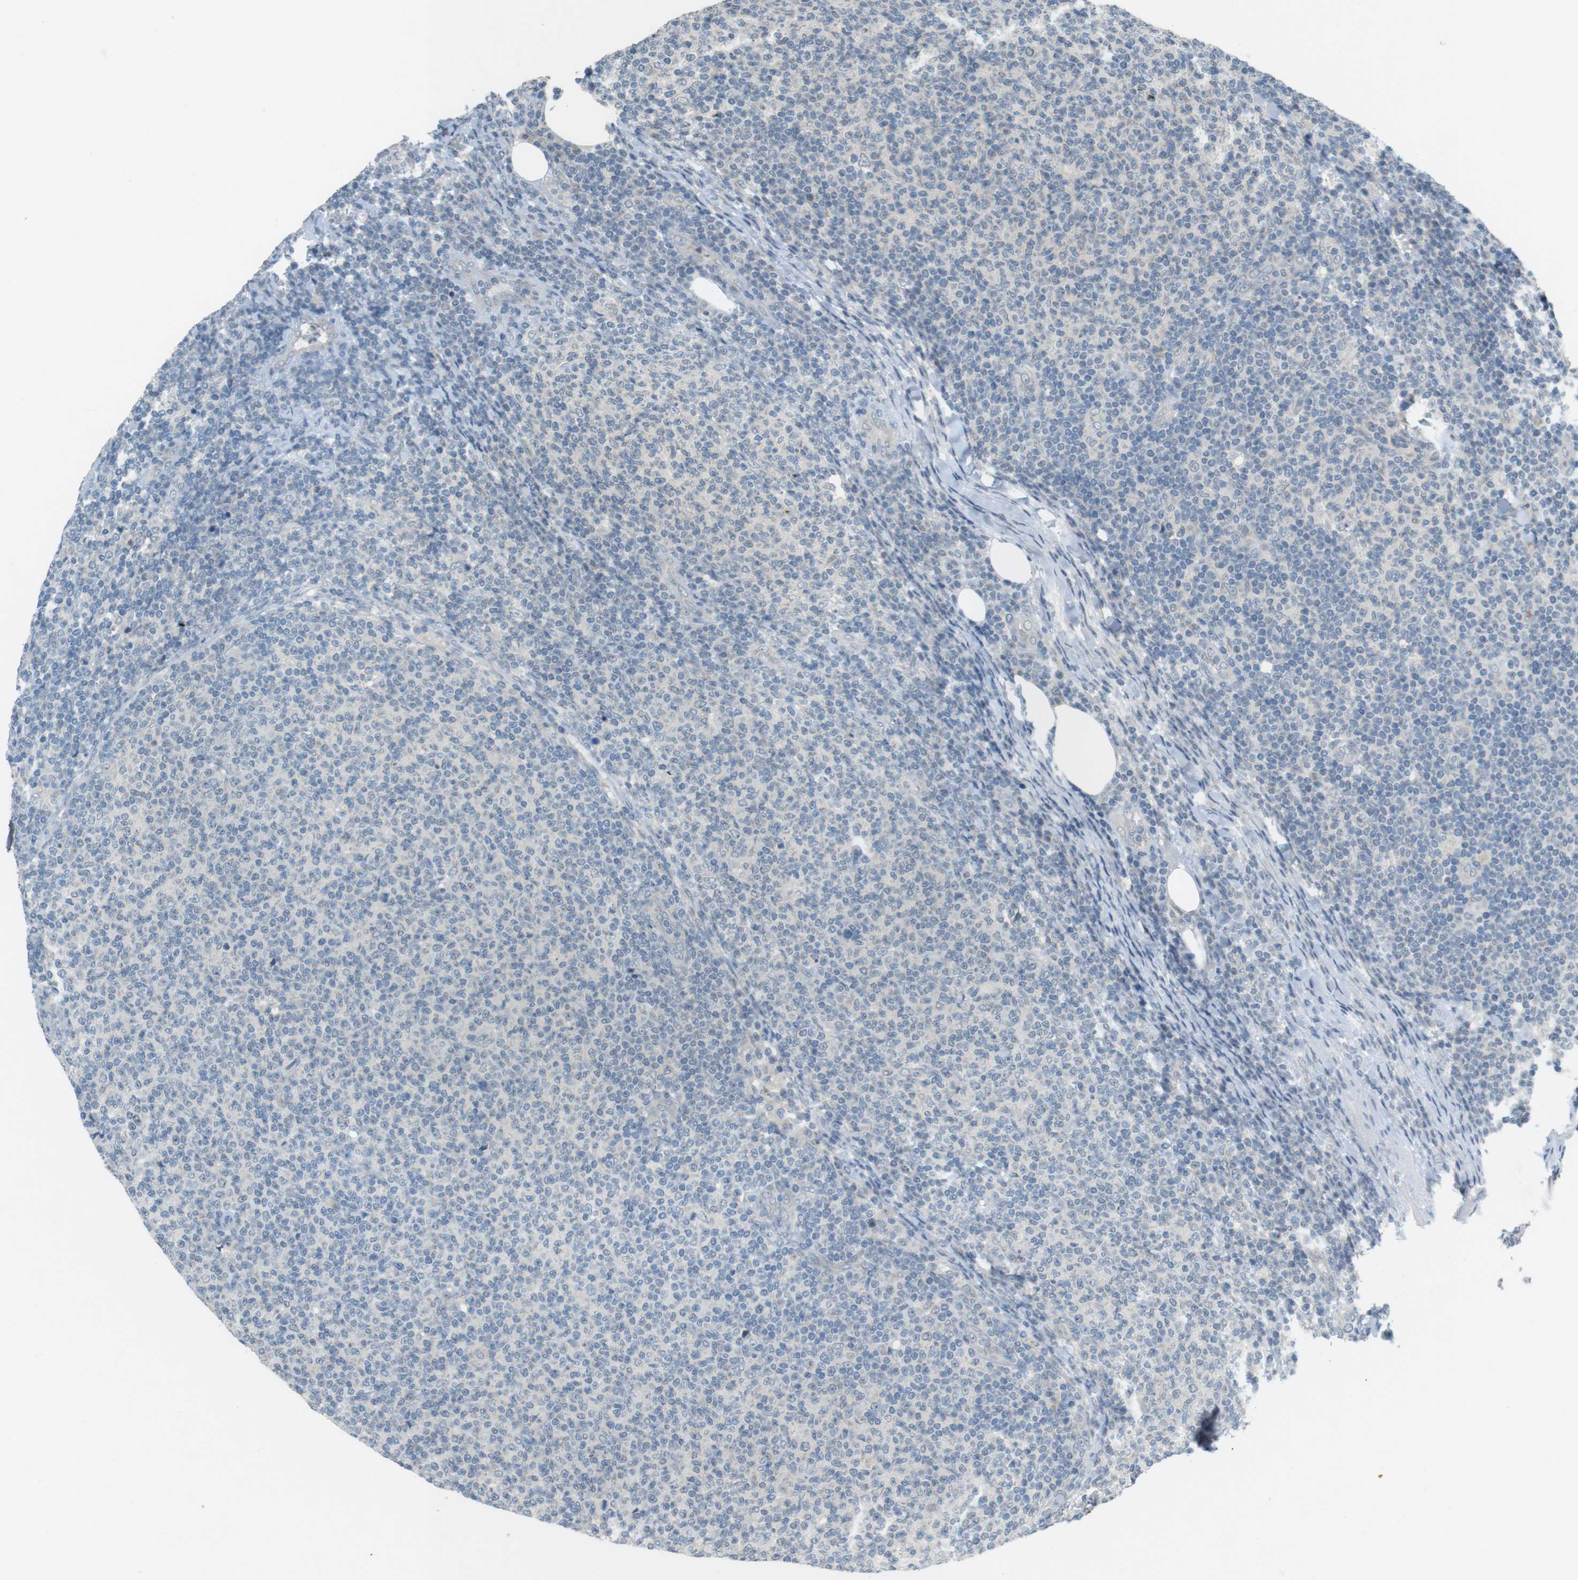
{"staining": {"intensity": "negative", "quantity": "none", "location": "none"}, "tissue": "lymphoma", "cell_type": "Tumor cells", "image_type": "cancer", "snomed": [{"axis": "morphology", "description": "Malignant lymphoma, non-Hodgkin's type, Low grade"}, {"axis": "topography", "description": "Lymph node"}], "caption": "The photomicrograph exhibits no staining of tumor cells in lymphoma. The staining is performed using DAB brown chromogen with nuclei counter-stained in using hematoxylin.", "gene": "MUC5B", "patient": {"sex": "male", "age": 66}}